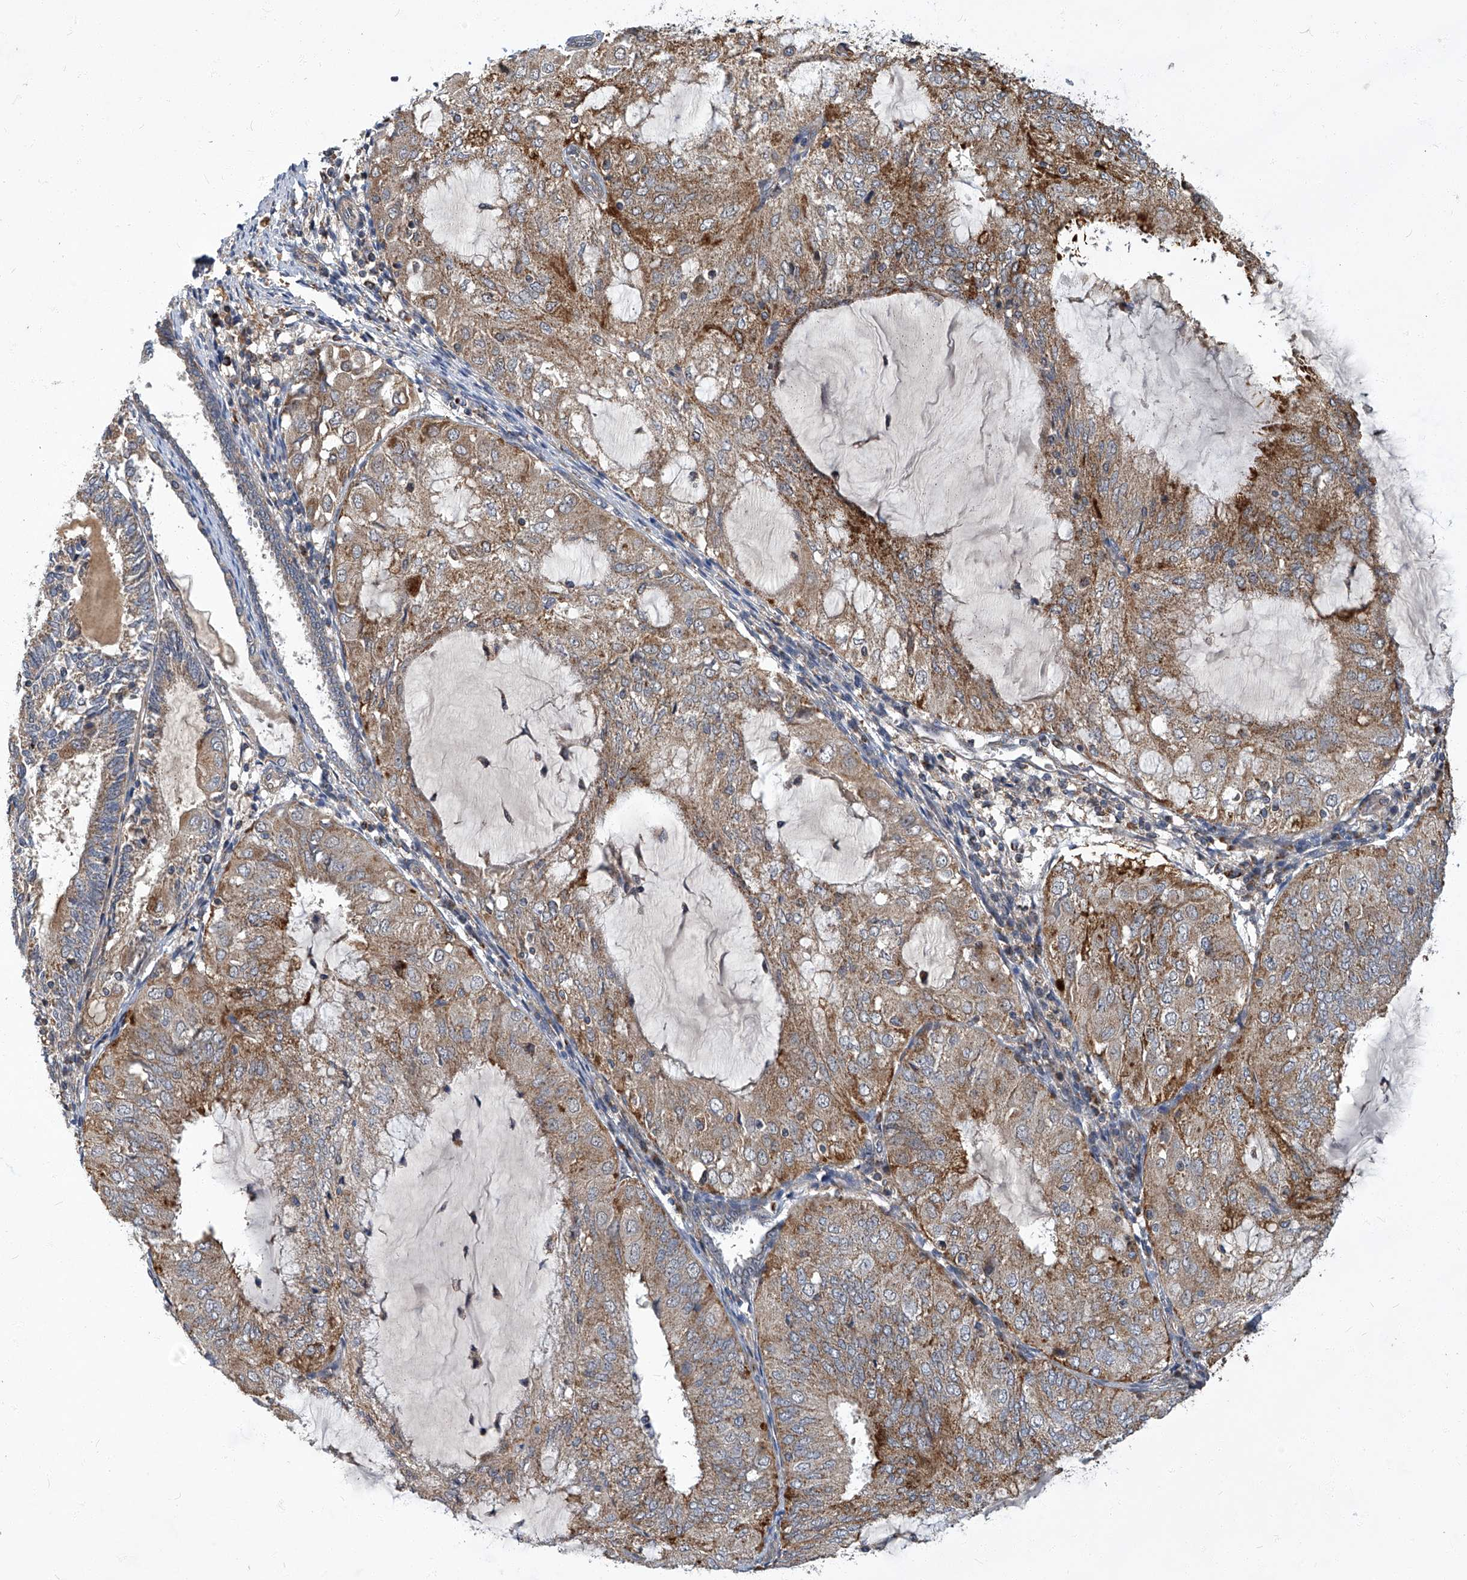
{"staining": {"intensity": "moderate", "quantity": ">75%", "location": "cytoplasmic/membranous"}, "tissue": "endometrial cancer", "cell_type": "Tumor cells", "image_type": "cancer", "snomed": [{"axis": "morphology", "description": "Adenocarcinoma, NOS"}, {"axis": "topography", "description": "Endometrium"}], "caption": "Moderate cytoplasmic/membranous staining is seen in approximately >75% of tumor cells in endometrial adenocarcinoma.", "gene": "TNFRSF13B", "patient": {"sex": "female", "age": 81}}